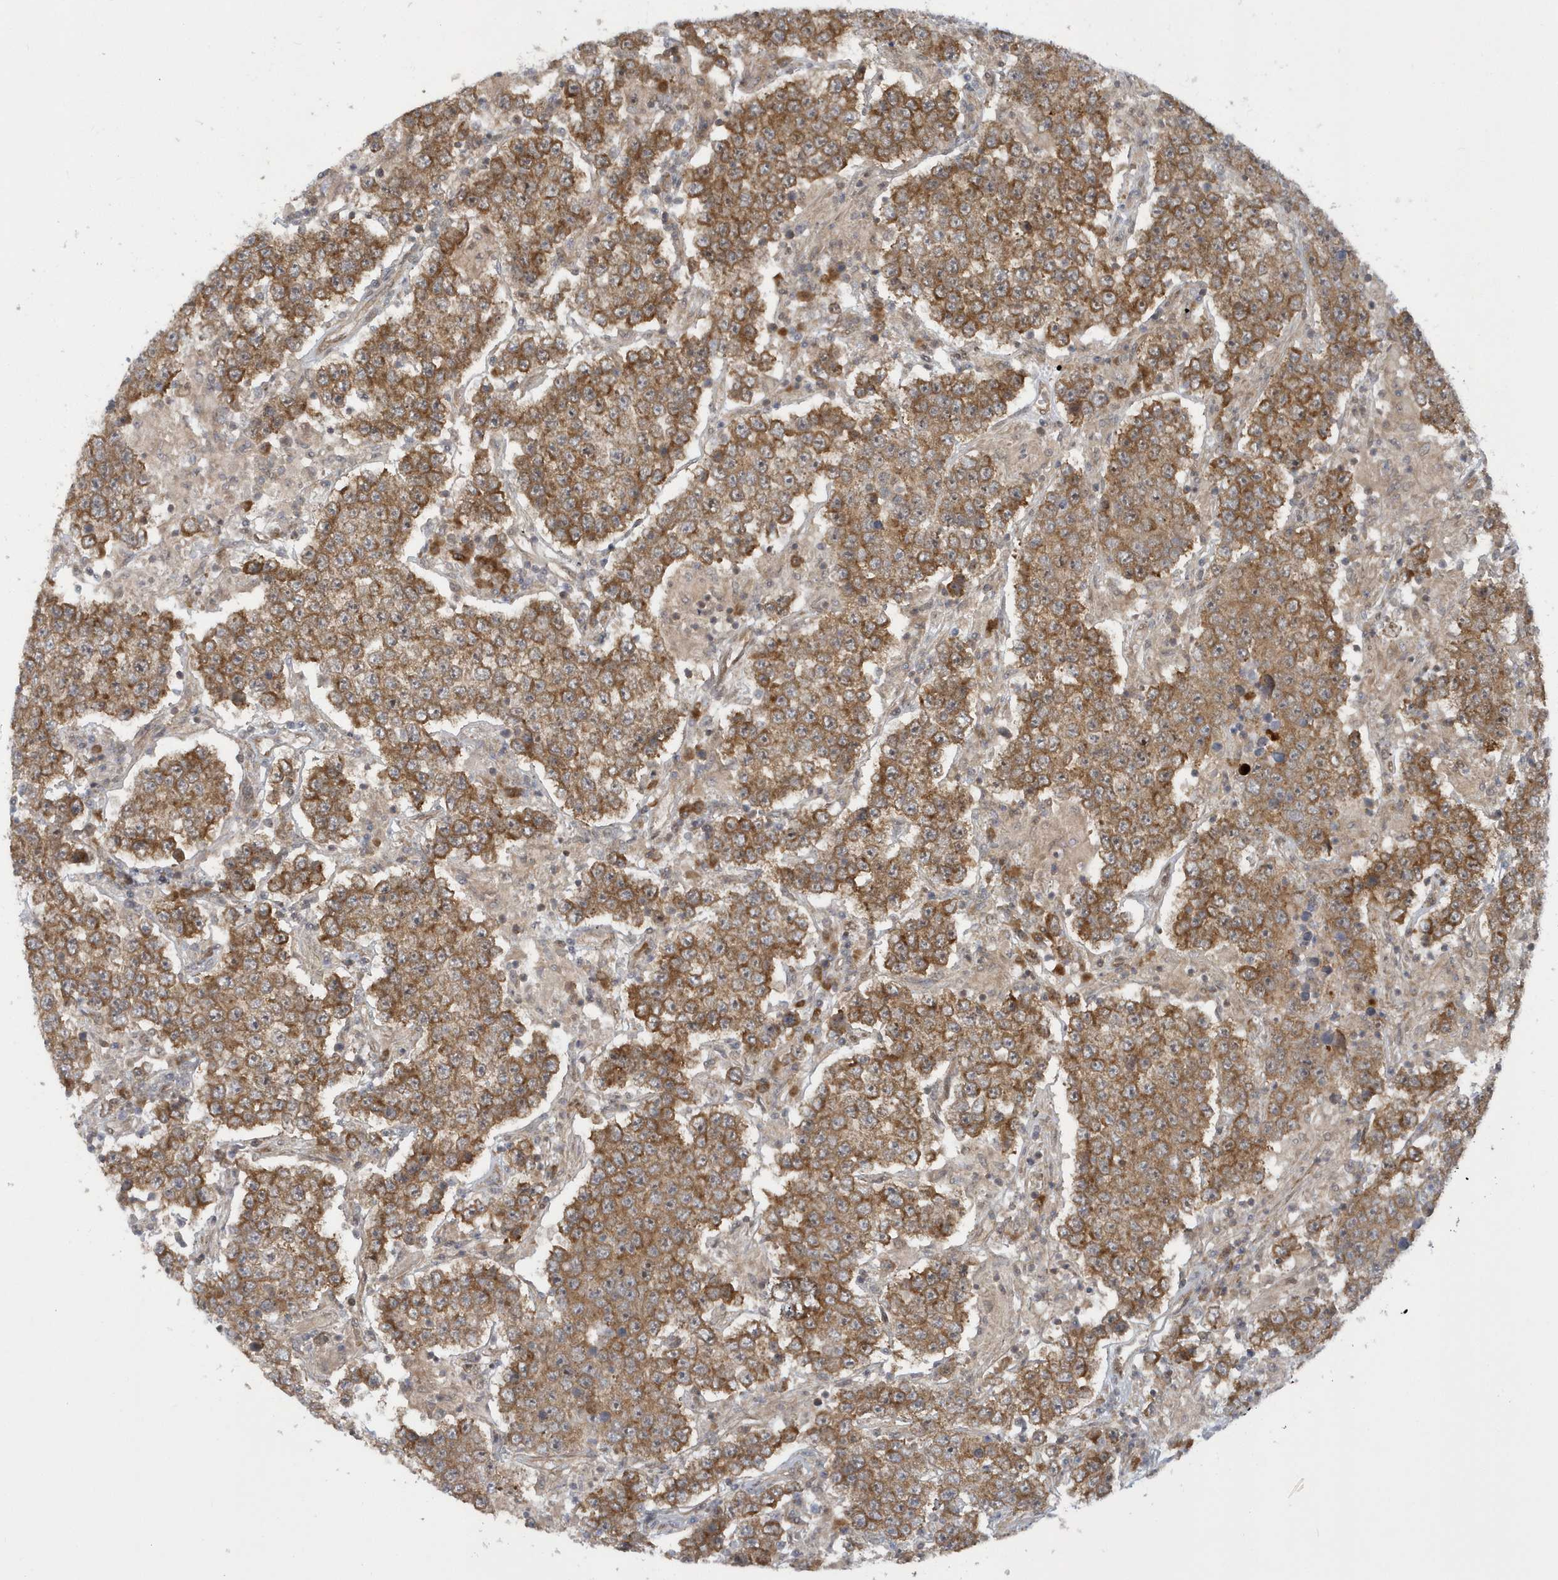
{"staining": {"intensity": "moderate", "quantity": ">75%", "location": "cytoplasmic/membranous"}, "tissue": "testis cancer", "cell_type": "Tumor cells", "image_type": "cancer", "snomed": [{"axis": "morphology", "description": "Normal tissue, NOS"}, {"axis": "morphology", "description": "Urothelial carcinoma, High grade"}, {"axis": "morphology", "description": "Seminoma, NOS"}, {"axis": "morphology", "description": "Carcinoma, Embryonal, NOS"}, {"axis": "topography", "description": "Urinary bladder"}, {"axis": "topography", "description": "Testis"}], "caption": "The image shows a brown stain indicating the presence of a protein in the cytoplasmic/membranous of tumor cells in testis seminoma. (brown staining indicates protein expression, while blue staining denotes nuclei).", "gene": "ATG4A", "patient": {"sex": "male", "age": 41}}